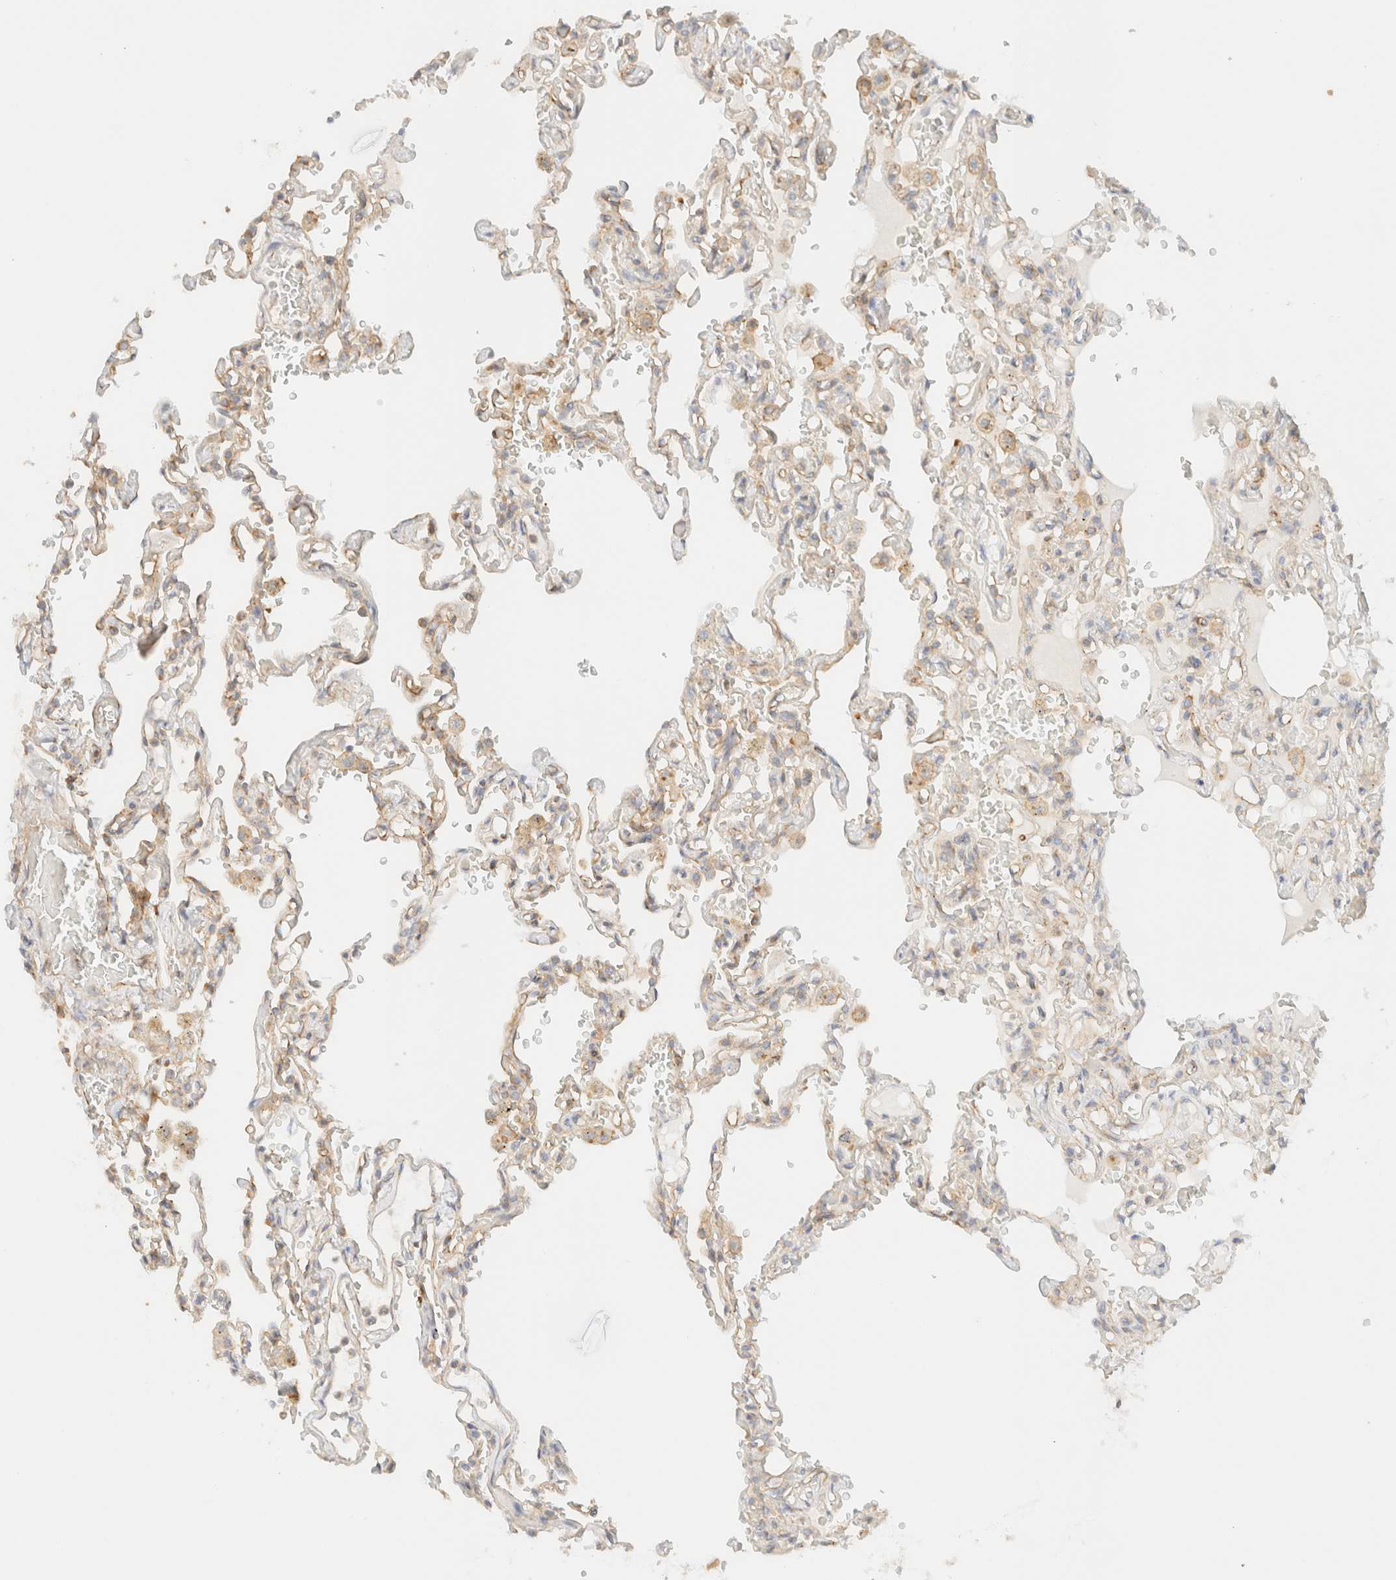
{"staining": {"intensity": "weak", "quantity": "25%-75%", "location": "cytoplasmic/membranous"}, "tissue": "lung", "cell_type": "Alveolar cells", "image_type": "normal", "snomed": [{"axis": "morphology", "description": "Normal tissue, NOS"}, {"axis": "topography", "description": "Lung"}], "caption": "This histopathology image reveals immunohistochemistry staining of normal human lung, with low weak cytoplasmic/membranous staining in about 25%-75% of alveolar cells.", "gene": "MYO10", "patient": {"sex": "male", "age": 21}}